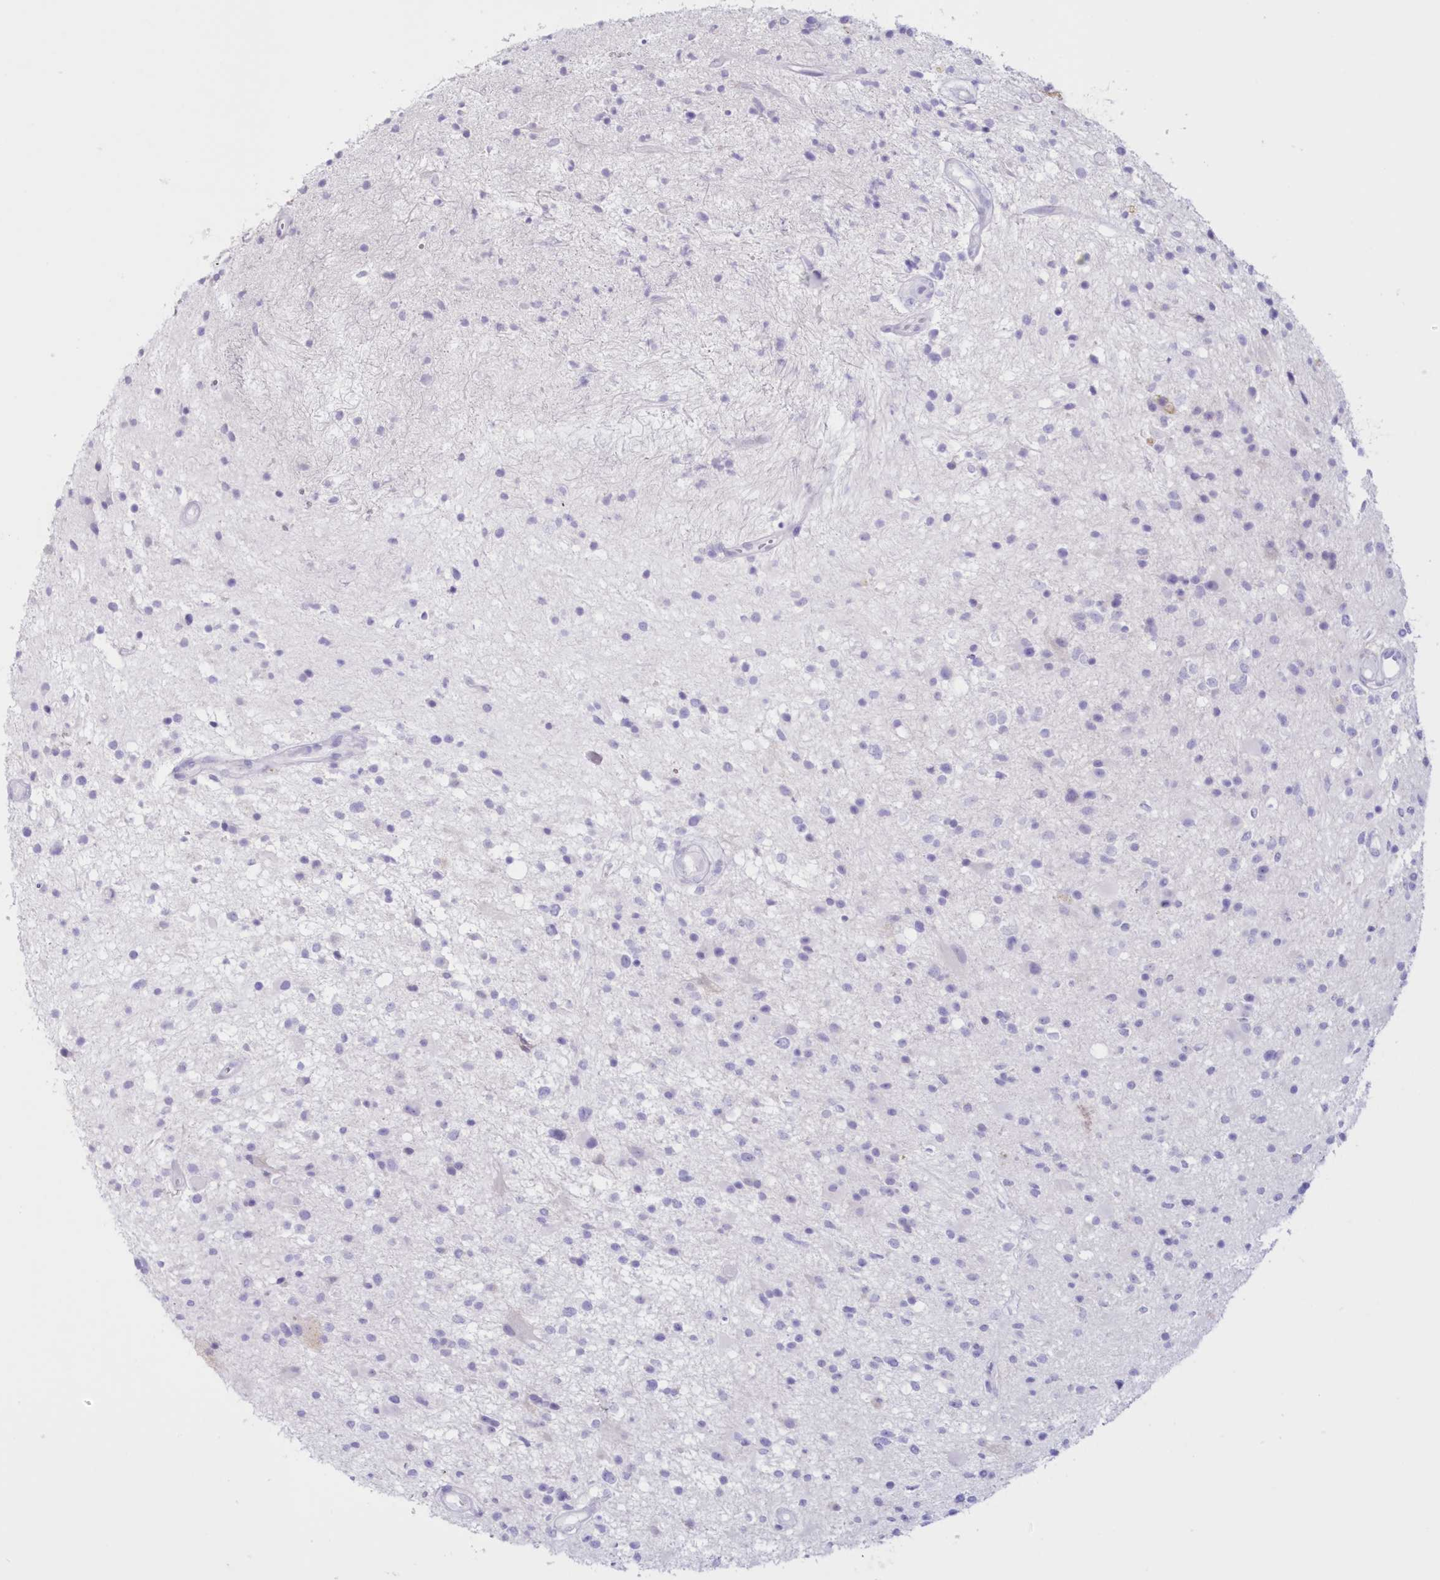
{"staining": {"intensity": "negative", "quantity": "none", "location": "none"}, "tissue": "glioma", "cell_type": "Tumor cells", "image_type": "cancer", "snomed": [{"axis": "morphology", "description": "Glioma, malignant, High grade"}, {"axis": "topography", "description": "Brain"}], "caption": "Image shows no significant protein positivity in tumor cells of malignant glioma (high-grade). The staining was performed using DAB to visualize the protein expression in brown, while the nuclei were stained in blue with hematoxylin (Magnification: 20x).", "gene": "CYP3A4", "patient": {"sex": "male", "age": 33}}